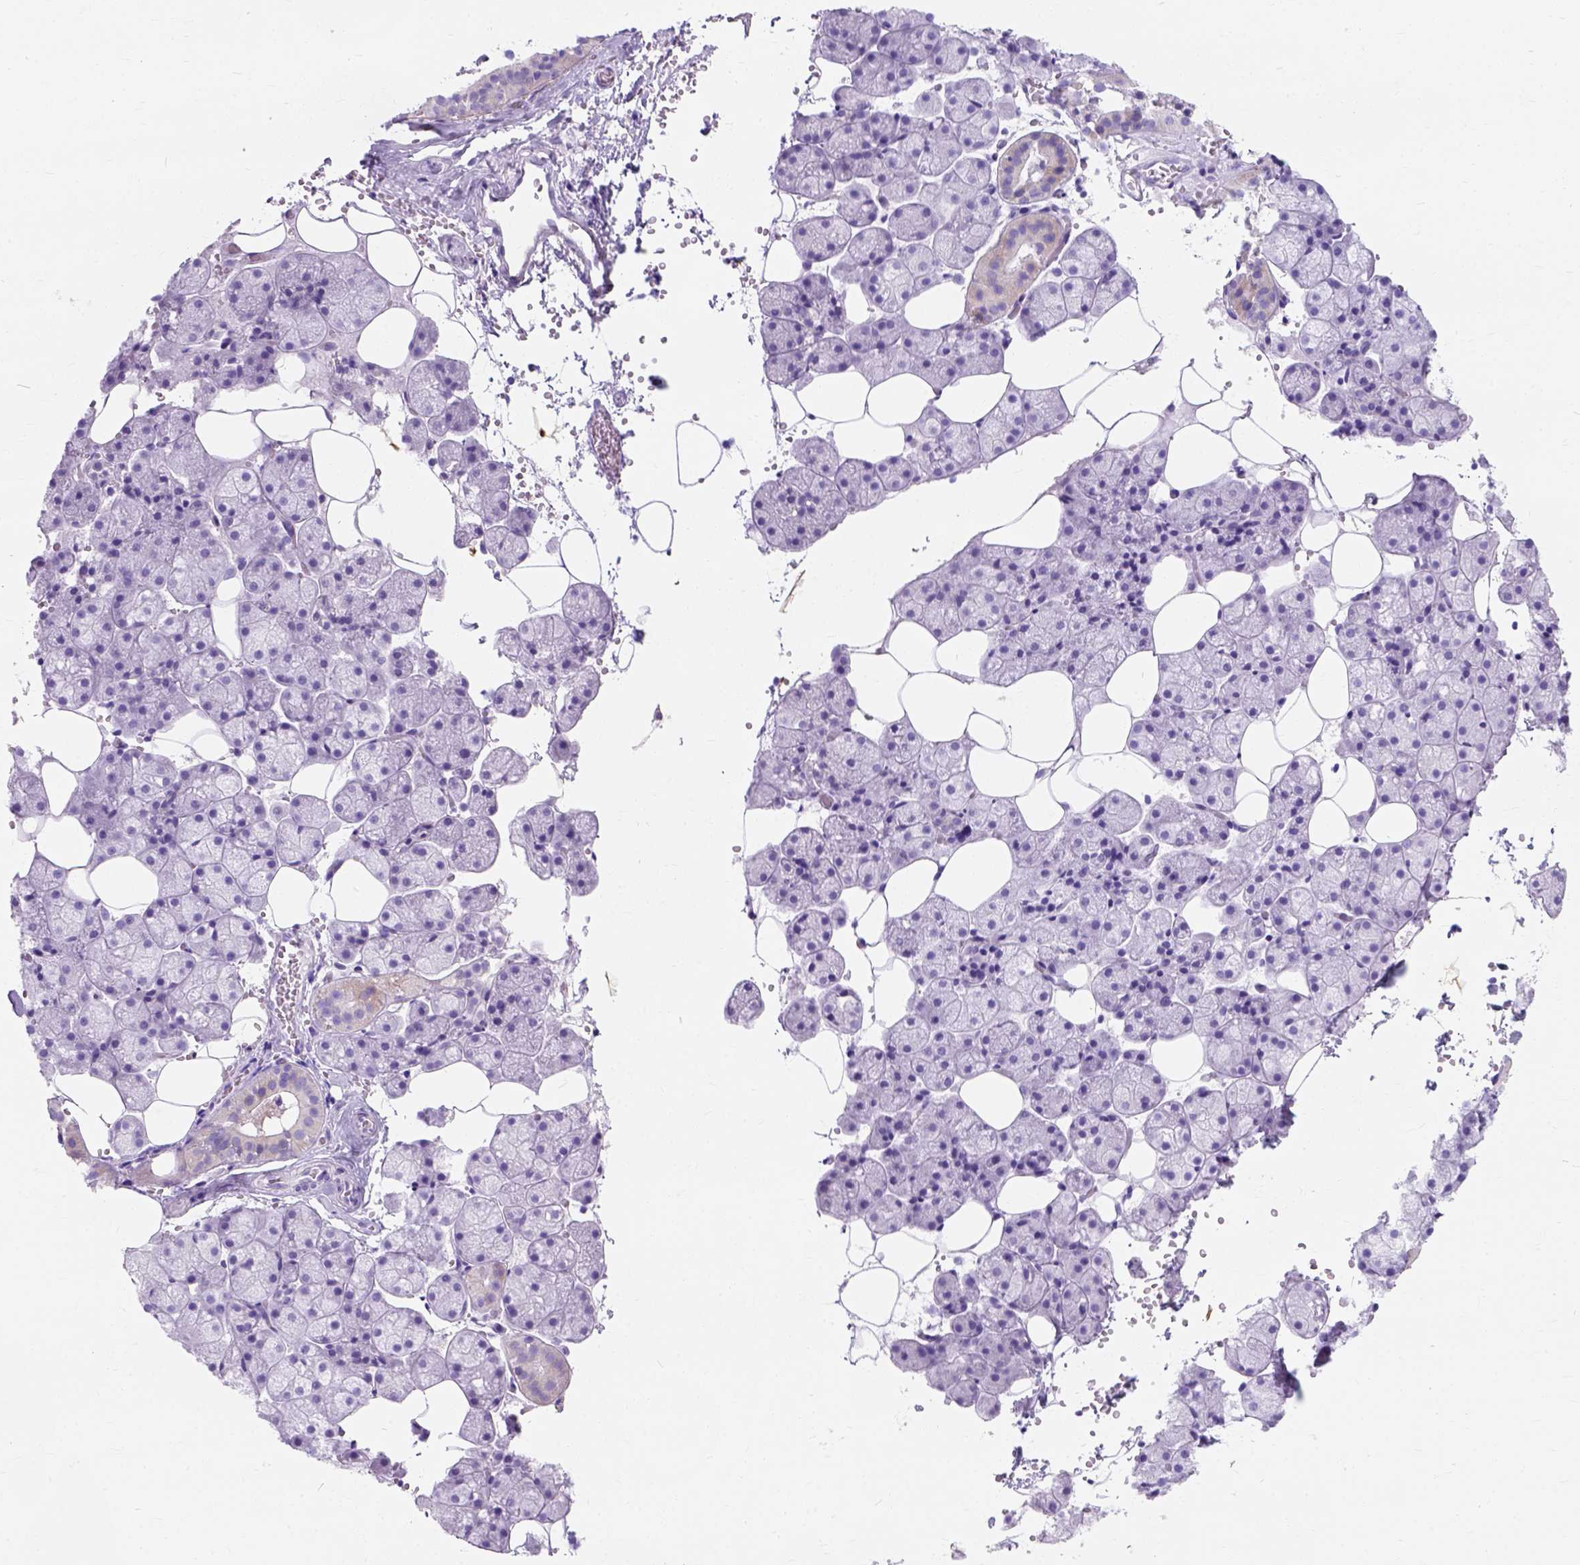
{"staining": {"intensity": "negative", "quantity": "none", "location": "none"}, "tissue": "salivary gland", "cell_type": "Glandular cells", "image_type": "normal", "snomed": [{"axis": "morphology", "description": "Normal tissue, NOS"}, {"axis": "topography", "description": "Salivary gland"}], "caption": "IHC image of benign salivary gland stained for a protein (brown), which shows no positivity in glandular cells.", "gene": "MYH15", "patient": {"sex": "male", "age": 38}}